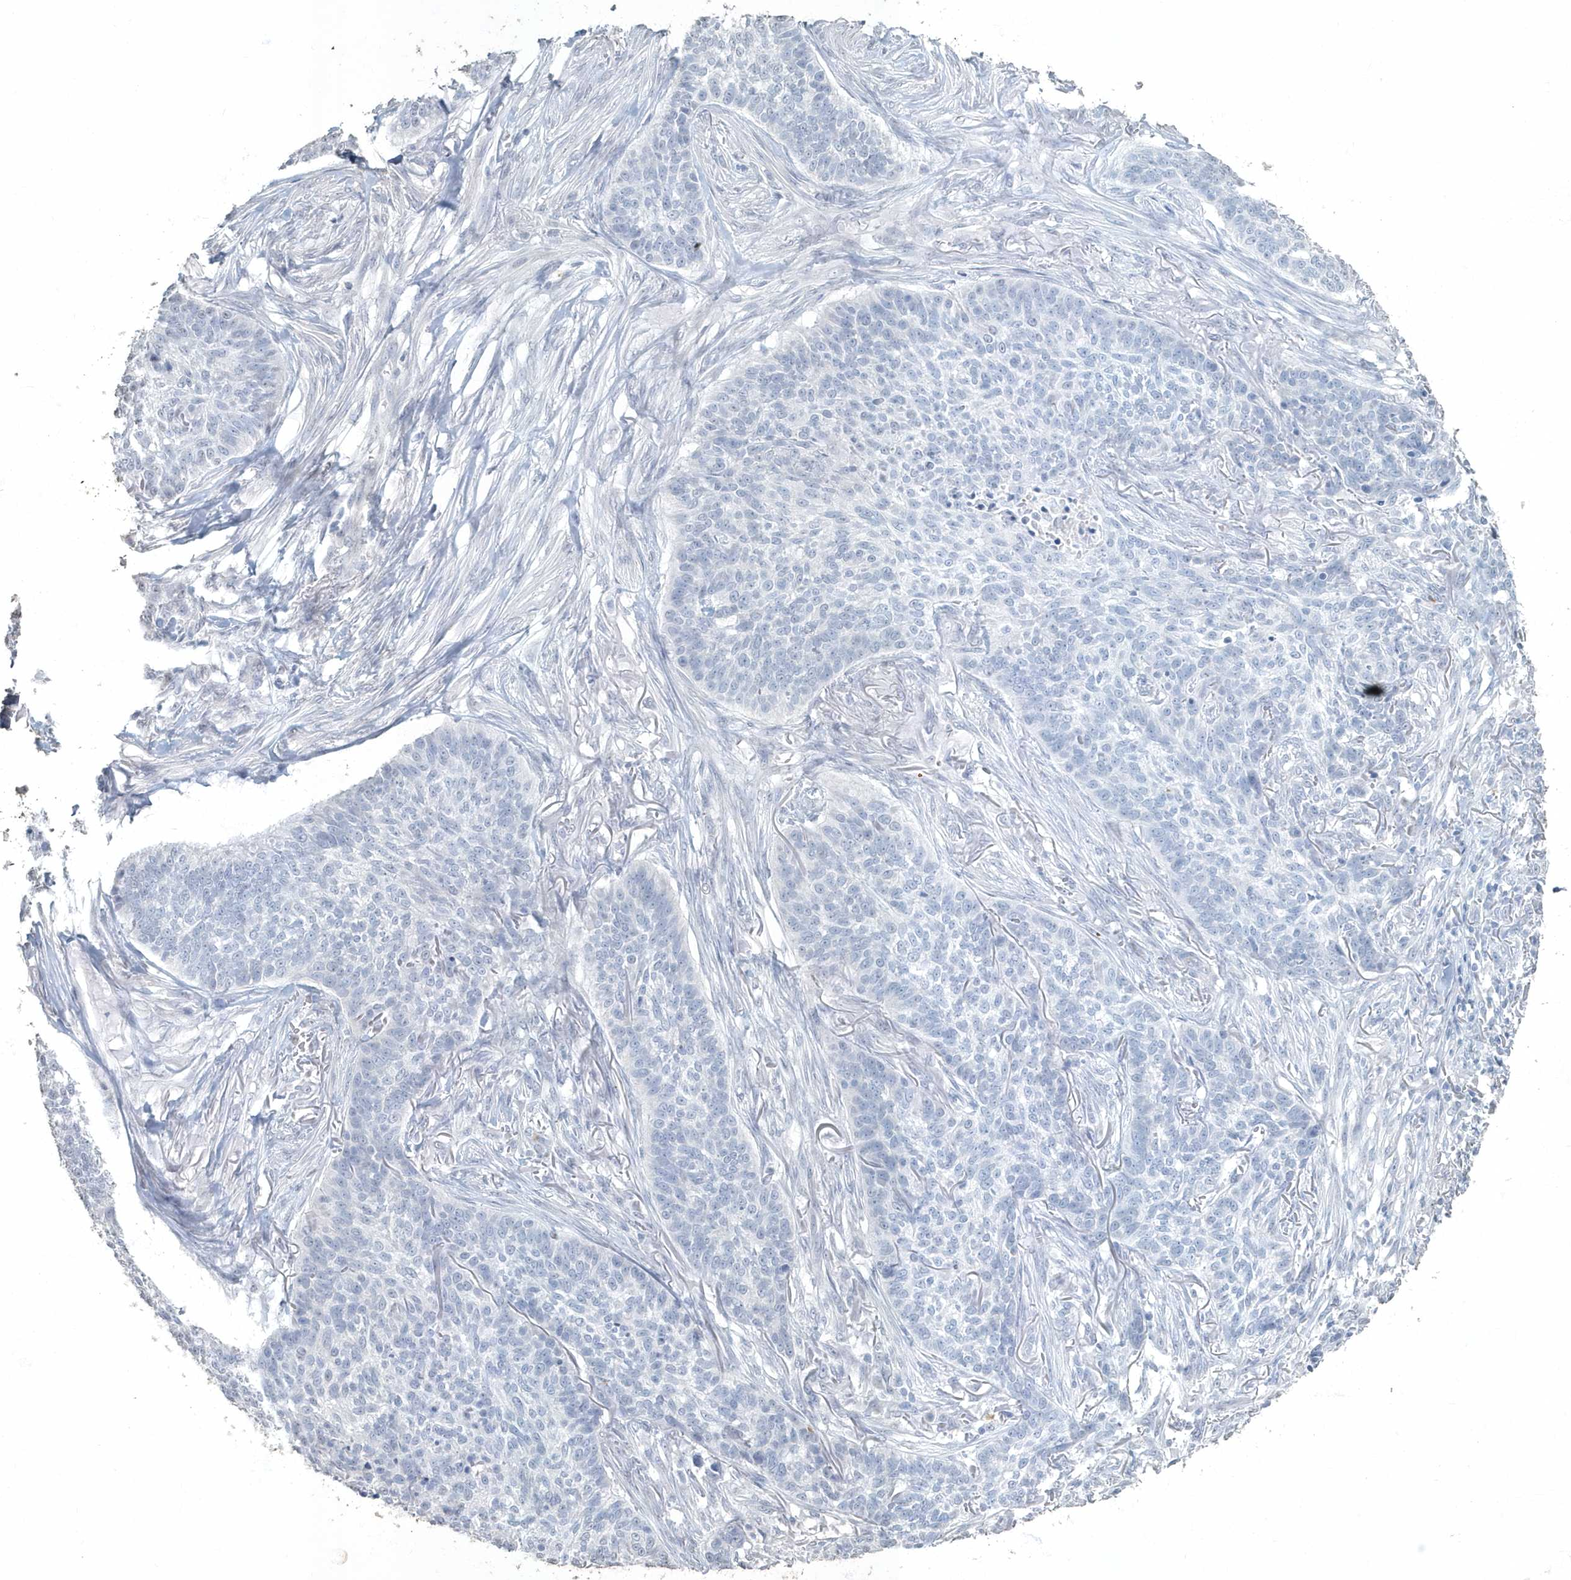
{"staining": {"intensity": "negative", "quantity": "none", "location": "none"}, "tissue": "skin cancer", "cell_type": "Tumor cells", "image_type": "cancer", "snomed": [{"axis": "morphology", "description": "Basal cell carcinoma"}, {"axis": "topography", "description": "Skin"}], "caption": "A histopathology image of skin cancer stained for a protein displays no brown staining in tumor cells.", "gene": "MYOT", "patient": {"sex": "male", "age": 85}}